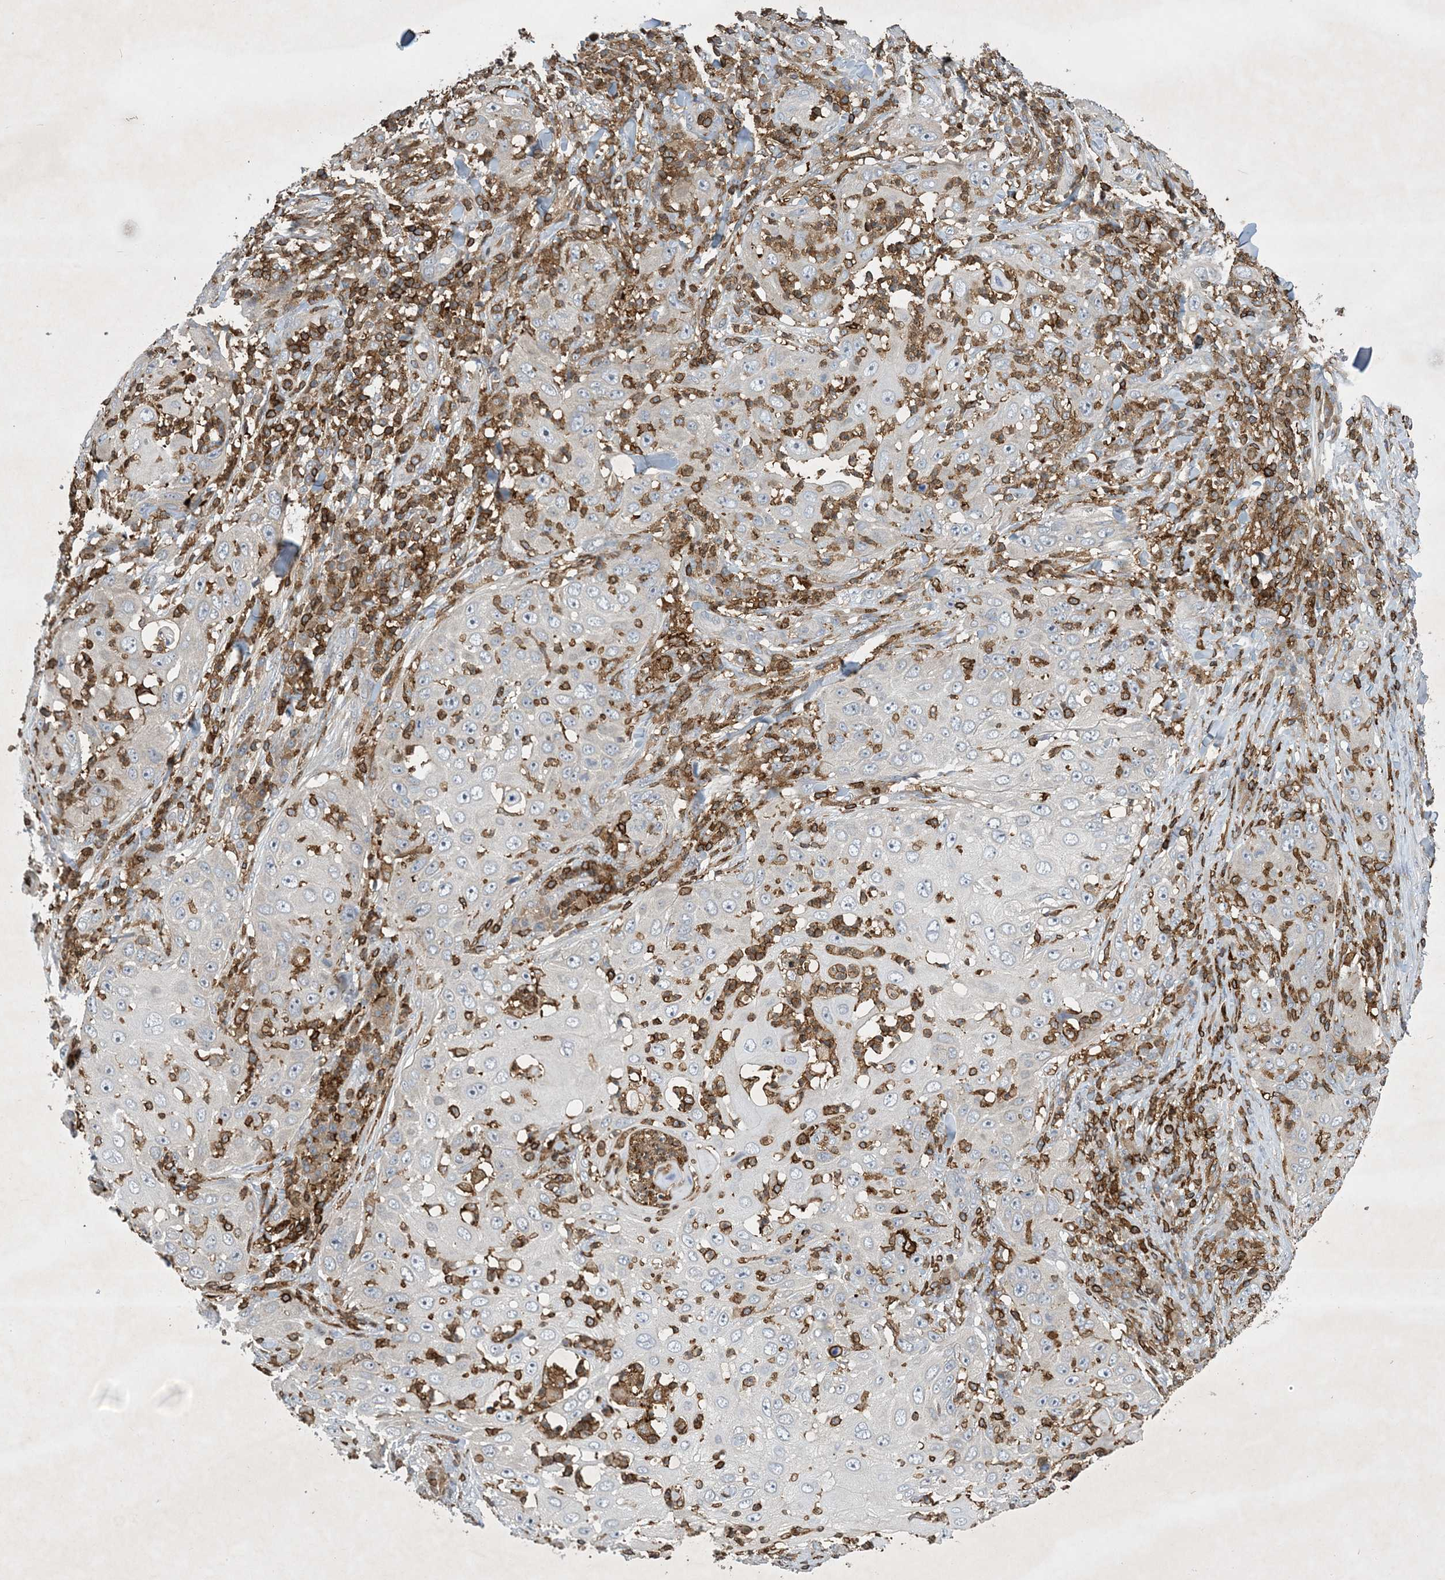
{"staining": {"intensity": "negative", "quantity": "none", "location": "none"}, "tissue": "skin cancer", "cell_type": "Tumor cells", "image_type": "cancer", "snomed": [{"axis": "morphology", "description": "Squamous cell carcinoma, NOS"}, {"axis": "topography", "description": "Skin"}], "caption": "Tumor cells are negative for protein expression in human skin cancer (squamous cell carcinoma).", "gene": "AK9", "patient": {"sex": "female", "age": 44}}